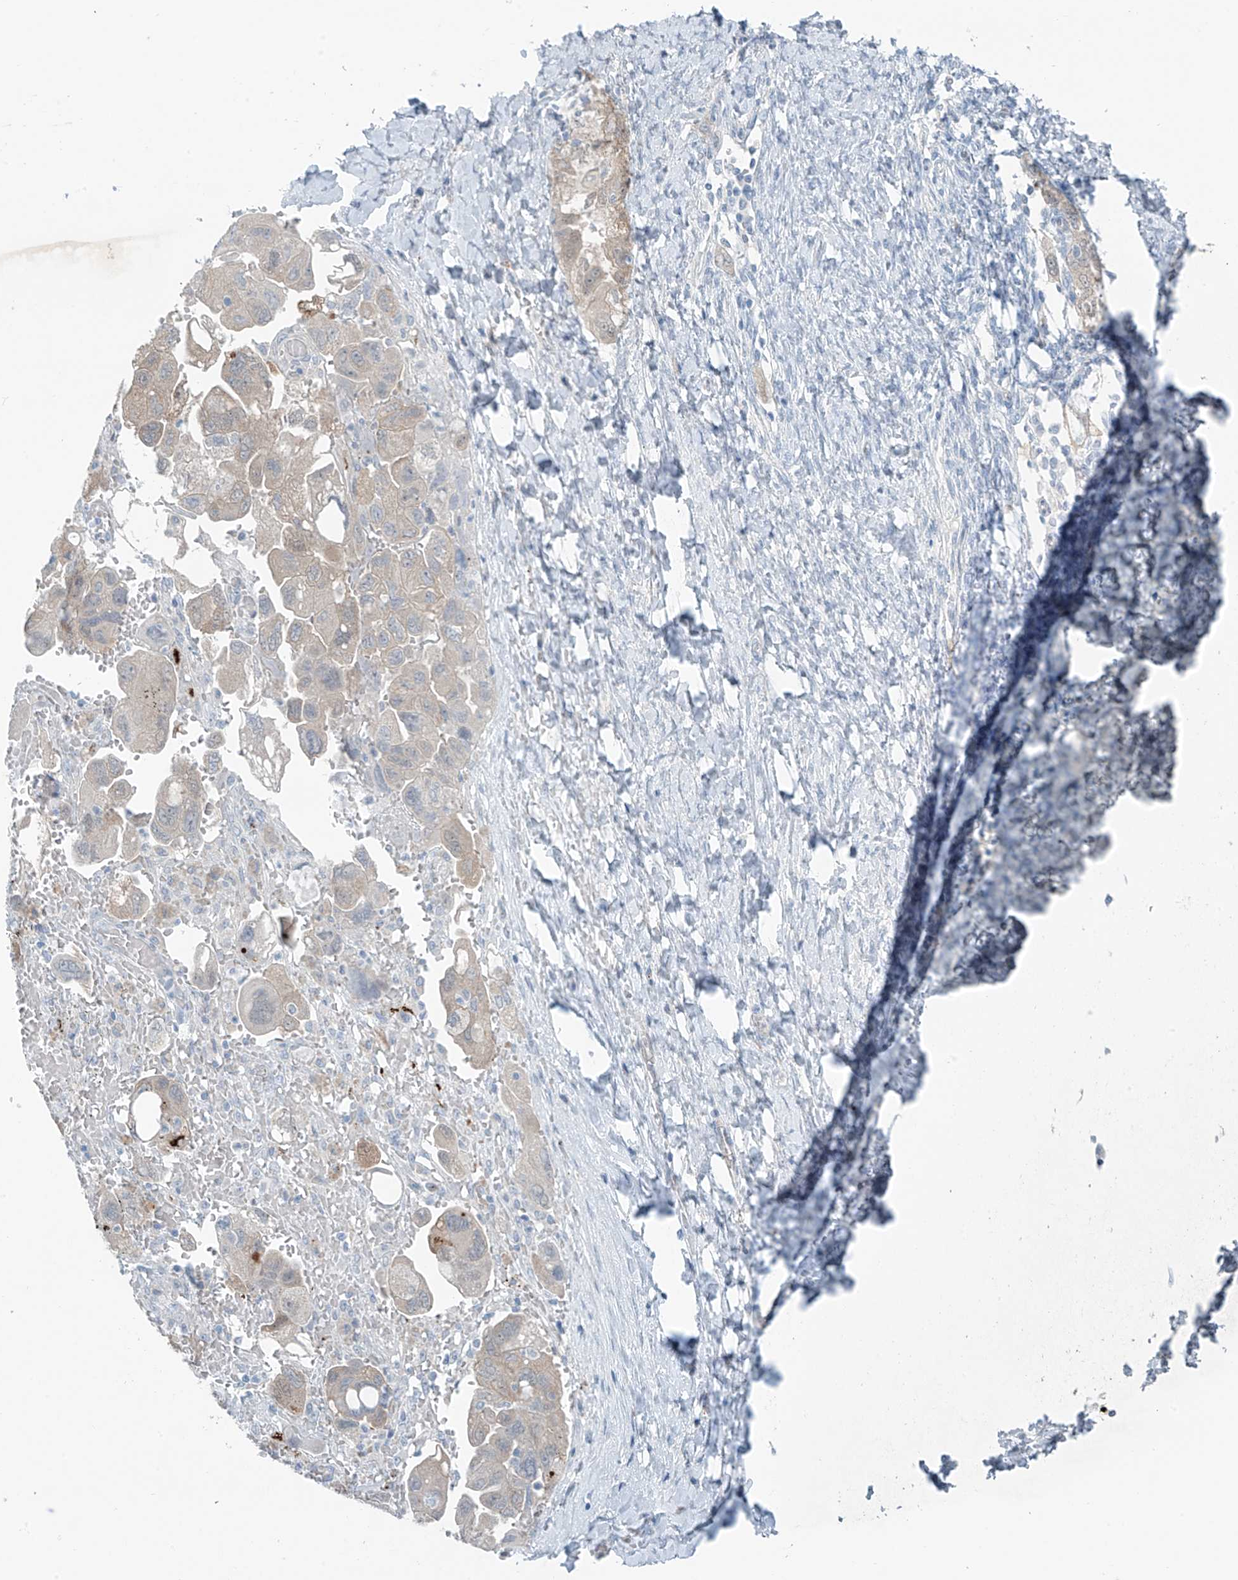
{"staining": {"intensity": "negative", "quantity": "none", "location": "none"}, "tissue": "ovarian cancer", "cell_type": "Tumor cells", "image_type": "cancer", "snomed": [{"axis": "morphology", "description": "Carcinoma, NOS"}, {"axis": "morphology", "description": "Cystadenocarcinoma, serous, NOS"}, {"axis": "topography", "description": "Ovary"}], "caption": "The image shows no significant positivity in tumor cells of ovarian cancer.", "gene": "ZNF793", "patient": {"sex": "female", "age": 69}}